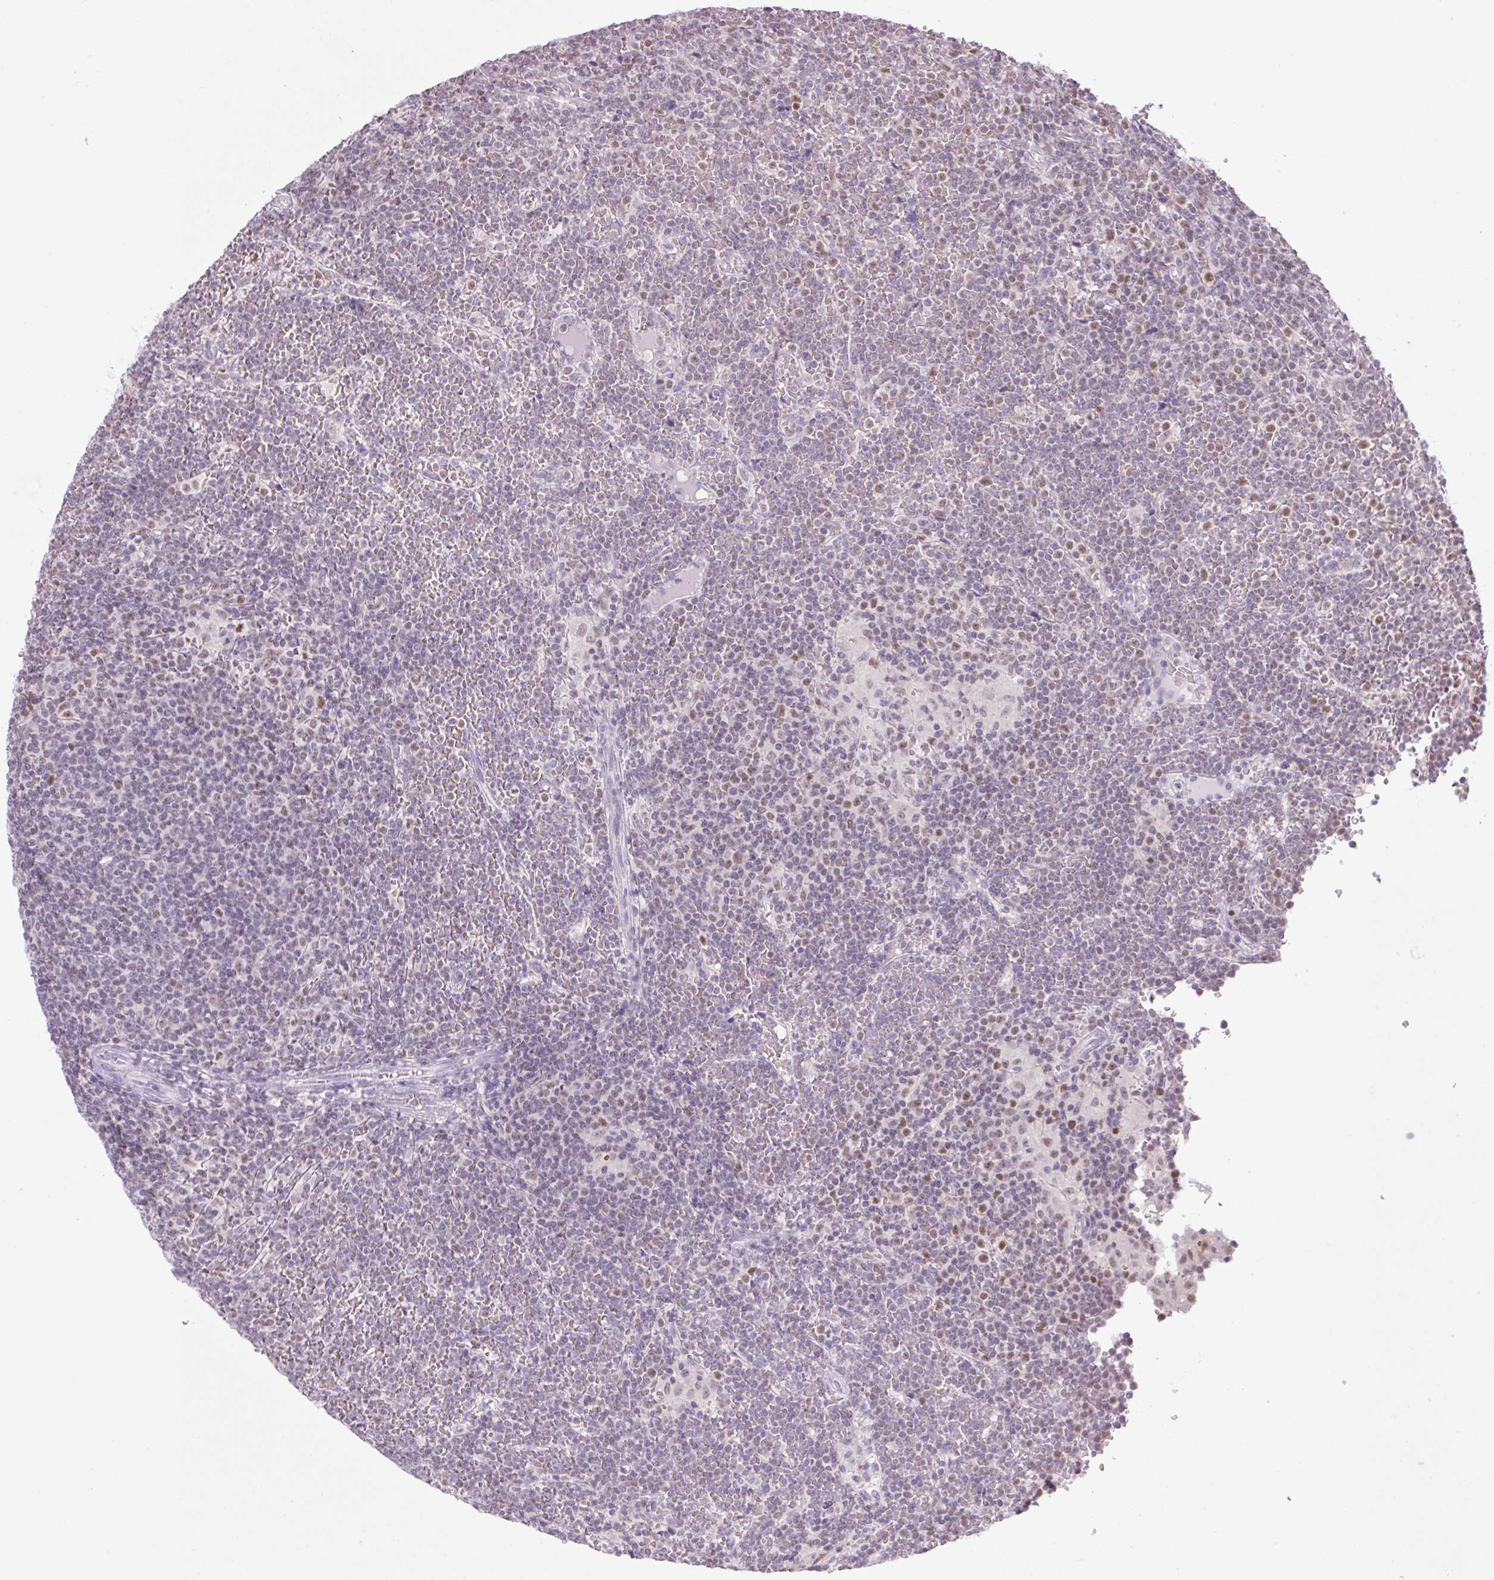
{"staining": {"intensity": "weak", "quantity": "<25%", "location": "nuclear"}, "tissue": "lymphoma", "cell_type": "Tumor cells", "image_type": "cancer", "snomed": [{"axis": "morphology", "description": "Malignant lymphoma, non-Hodgkin's type, Low grade"}, {"axis": "topography", "description": "Spleen"}], "caption": "High magnification brightfield microscopy of malignant lymphoma, non-Hodgkin's type (low-grade) stained with DAB (brown) and counterstained with hematoxylin (blue): tumor cells show no significant positivity. (Stains: DAB (3,3'-diaminobenzidine) immunohistochemistry with hematoxylin counter stain, Microscopy: brightfield microscopy at high magnification).", "gene": "TLE3", "patient": {"sex": "female", "age": 19}}